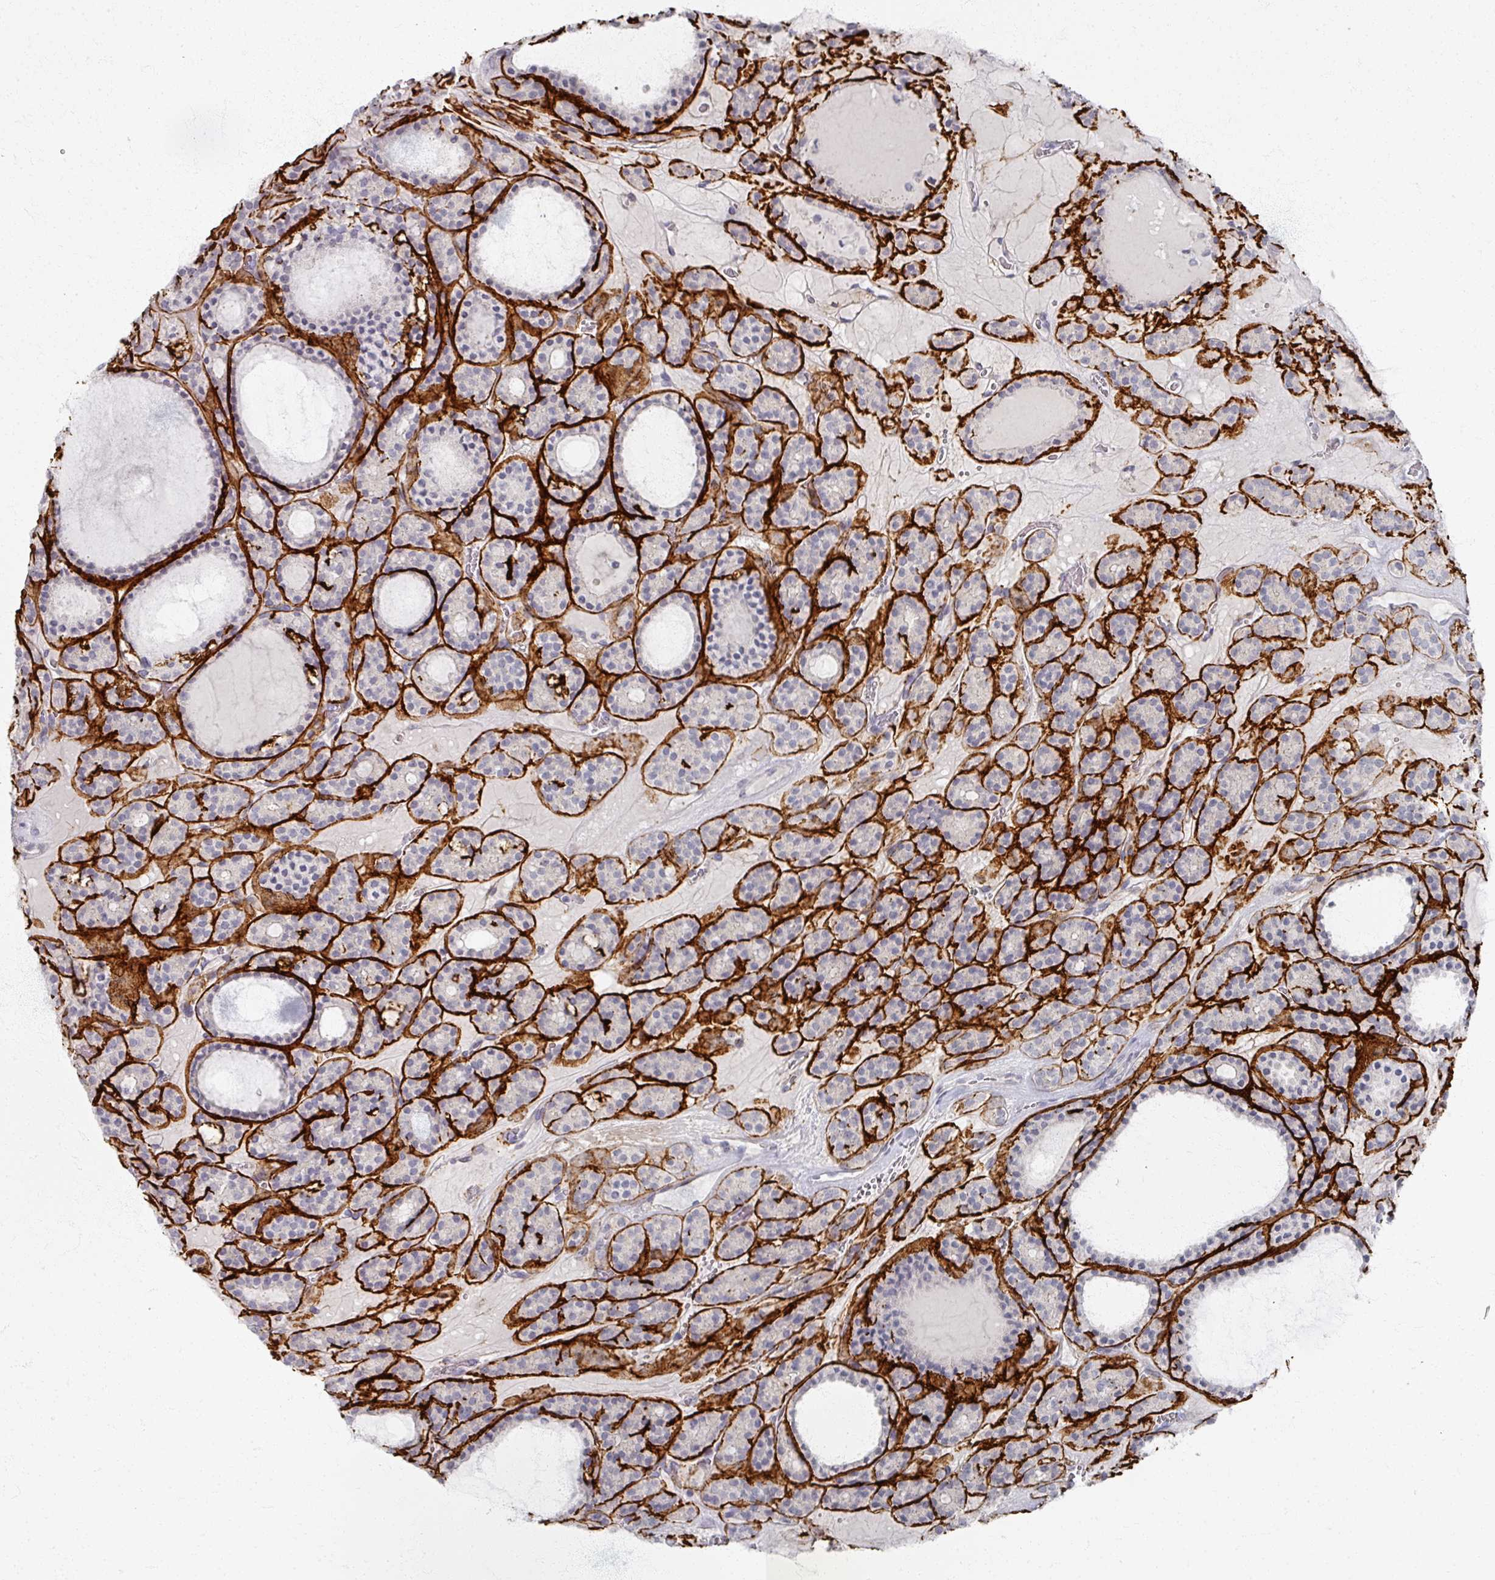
{"staining": {"intensity": "negative", "quantity": "none", "location": "none"}, "tissue": "thyroid cancer", "cell_type": "Tumor cells", "image_type": "cancer", "snomed": [{"axis": "morphology", "description": "Follicular adenoma carcinoma, NOS"}, {"axis": "topography", "description": "Thyroid gland"}], "caption": "Immunohistochemistry (IHC) of human thyroid follicular adenoma carcinoma reveals no staining in tumor cells.", "gene": "TTYH3", "patient": {"sex": "female", "age": 63}}